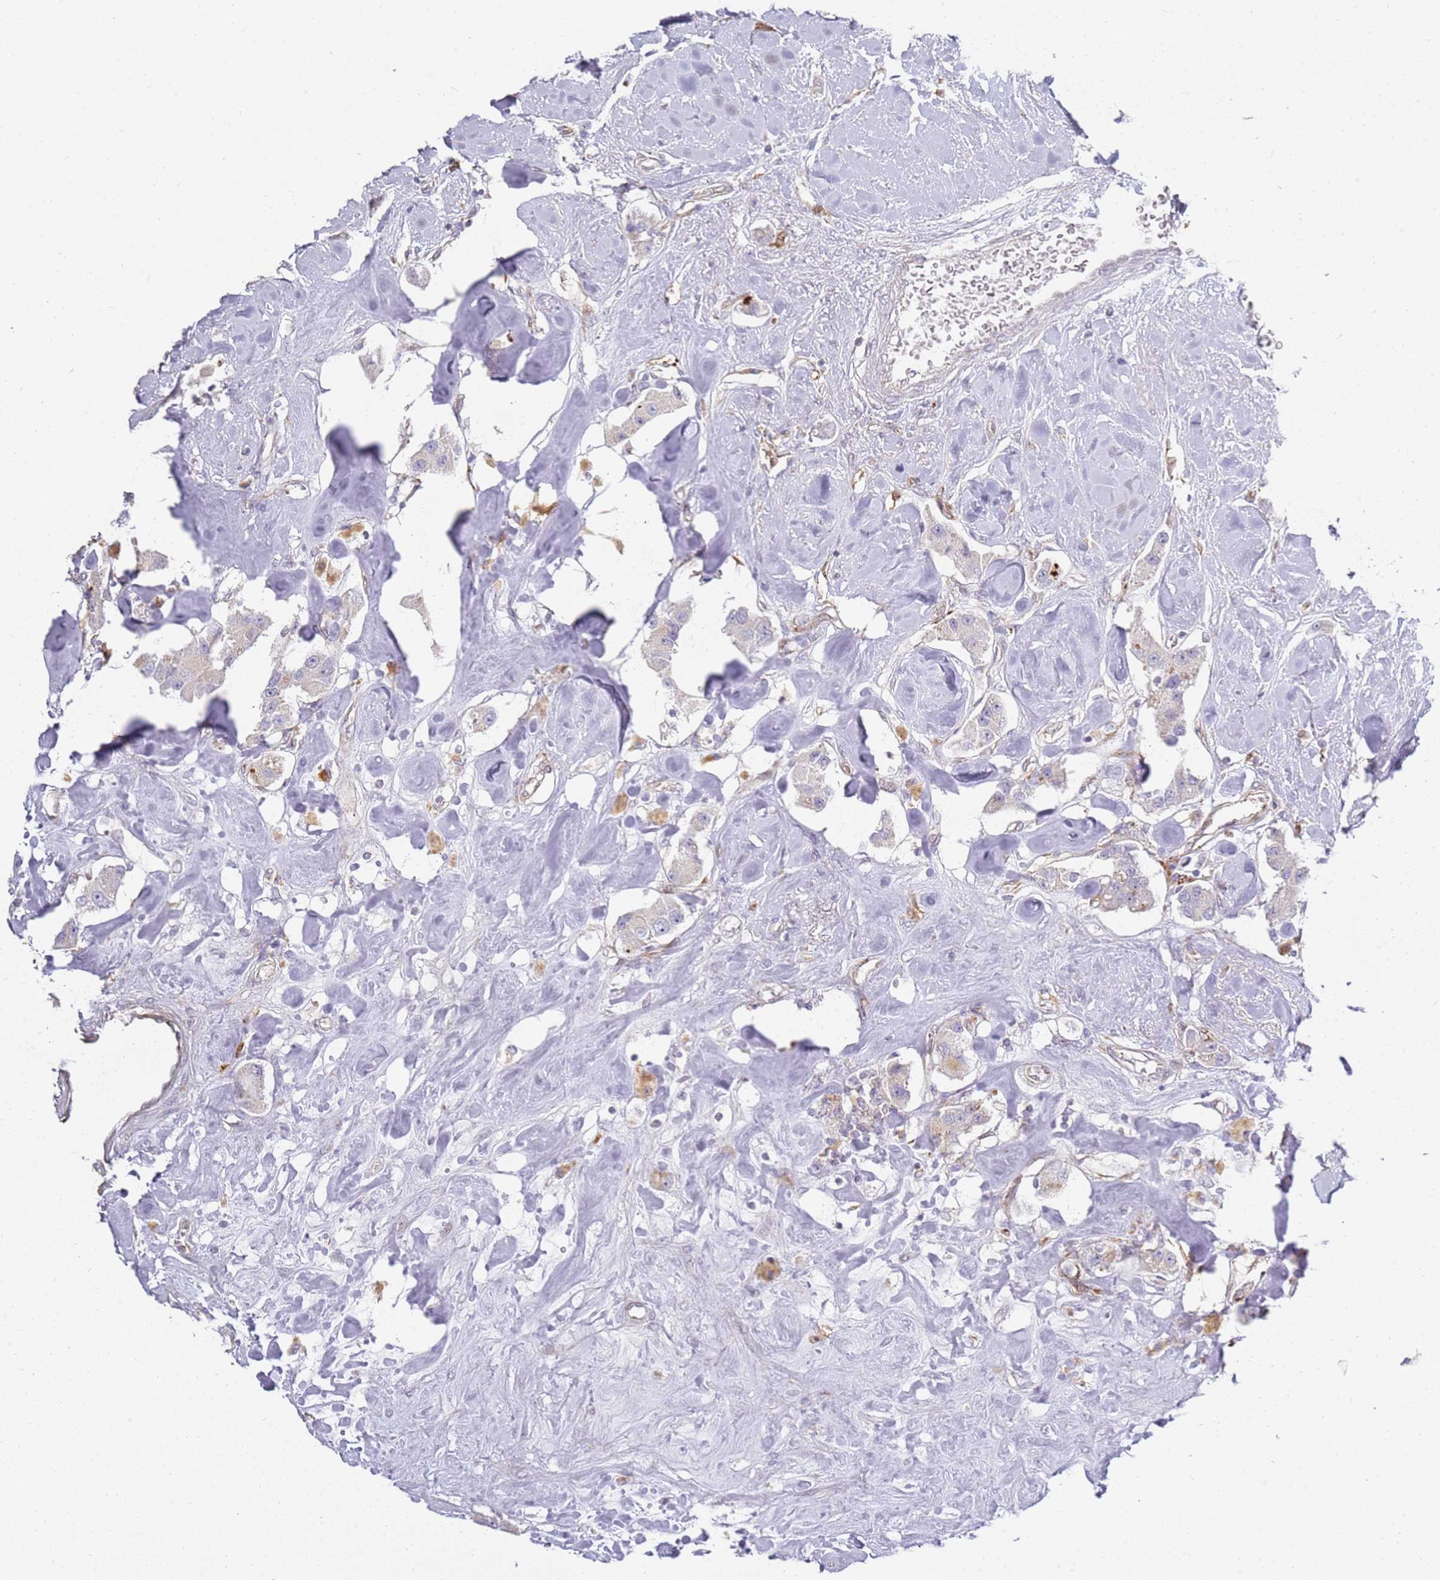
{"staining": {"intensity": "moderate", "quantity": "<25%", "location": "cytoplasmic/membranous"}, "tissue": "carcinoid", "cell_type": "Tumor cells", "image_type": "cancer", "snomed": [{"axis": "morphology", "description": "Carcinoid, malignant, NOS"}, {"axis": "topography", "description": "Pancreas"}], "caption": "Immunohistochemistry (IHC) histopathology image of neoplastic tissue: carcinoid (malignant) stained using immunohistochemistry reveals low levels of moderate protein expression localized specifically in the cytoplasmic/membranous of tumor cells, appearing as a cytoplasmic/membranous brown color.", "gene": "GRAP", "patient": {"sex": "male", "age": 41}}